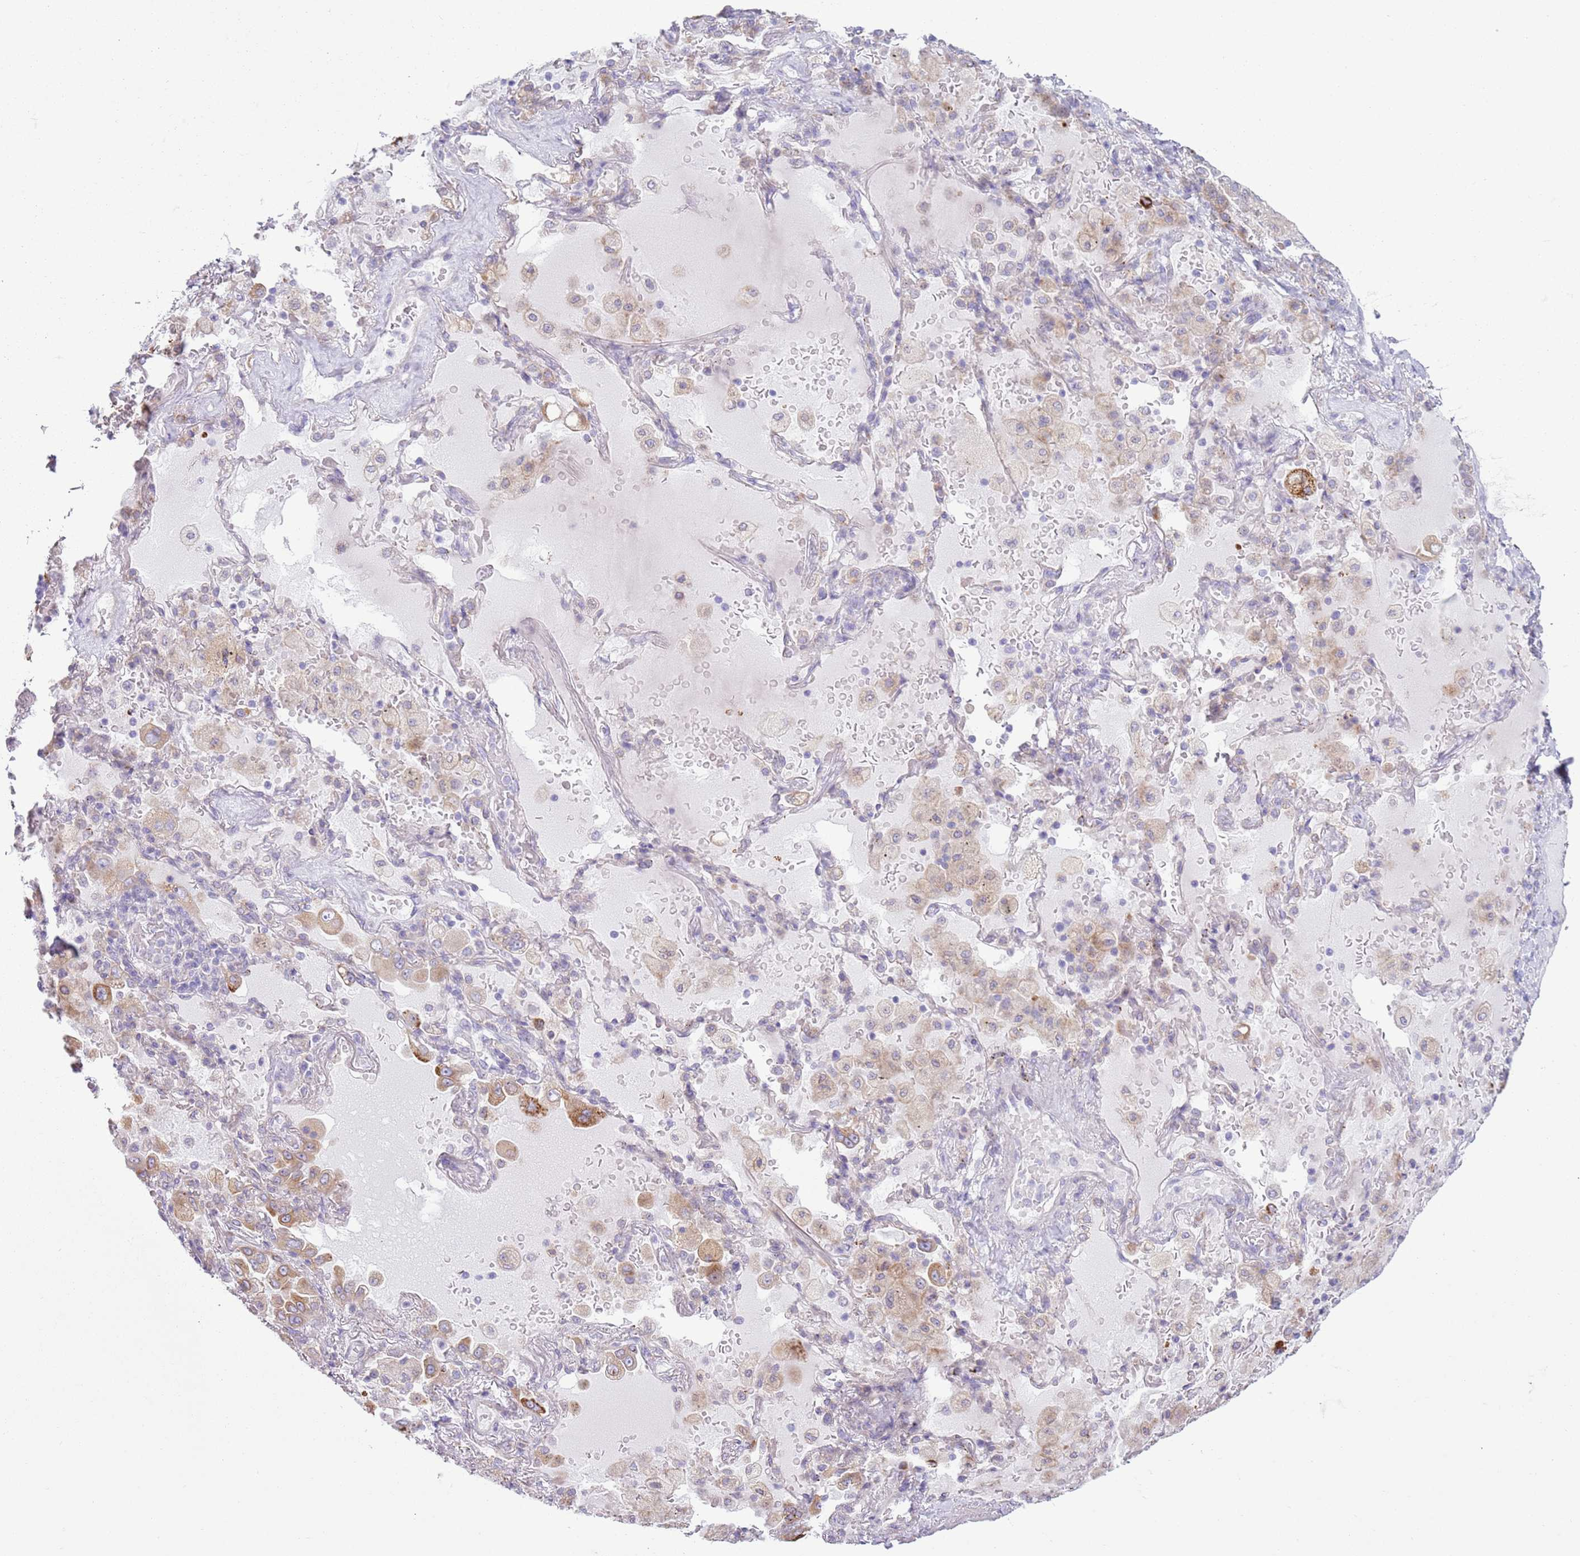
{"staining": {"intensity": "moderate", "quantity": ">75%", "location": "cytoplasmic/membranous"}, "tissue": "lung cancer", "cell_type": "Tumor cells", "image_type": "cancer", "snomed": [{"axis": "morphology", "description": "Squamous cell carcinoma, NOS"}, {"axis": "topography", "description": "Lung"}], "caption": "The micrograph shows a brown stain indicating the presence of a protein in the cytoplasmic/membranous of tumor cells in lung cancer.", "gene": "OAF", "patient": {"sex": "male", "age": 74}}